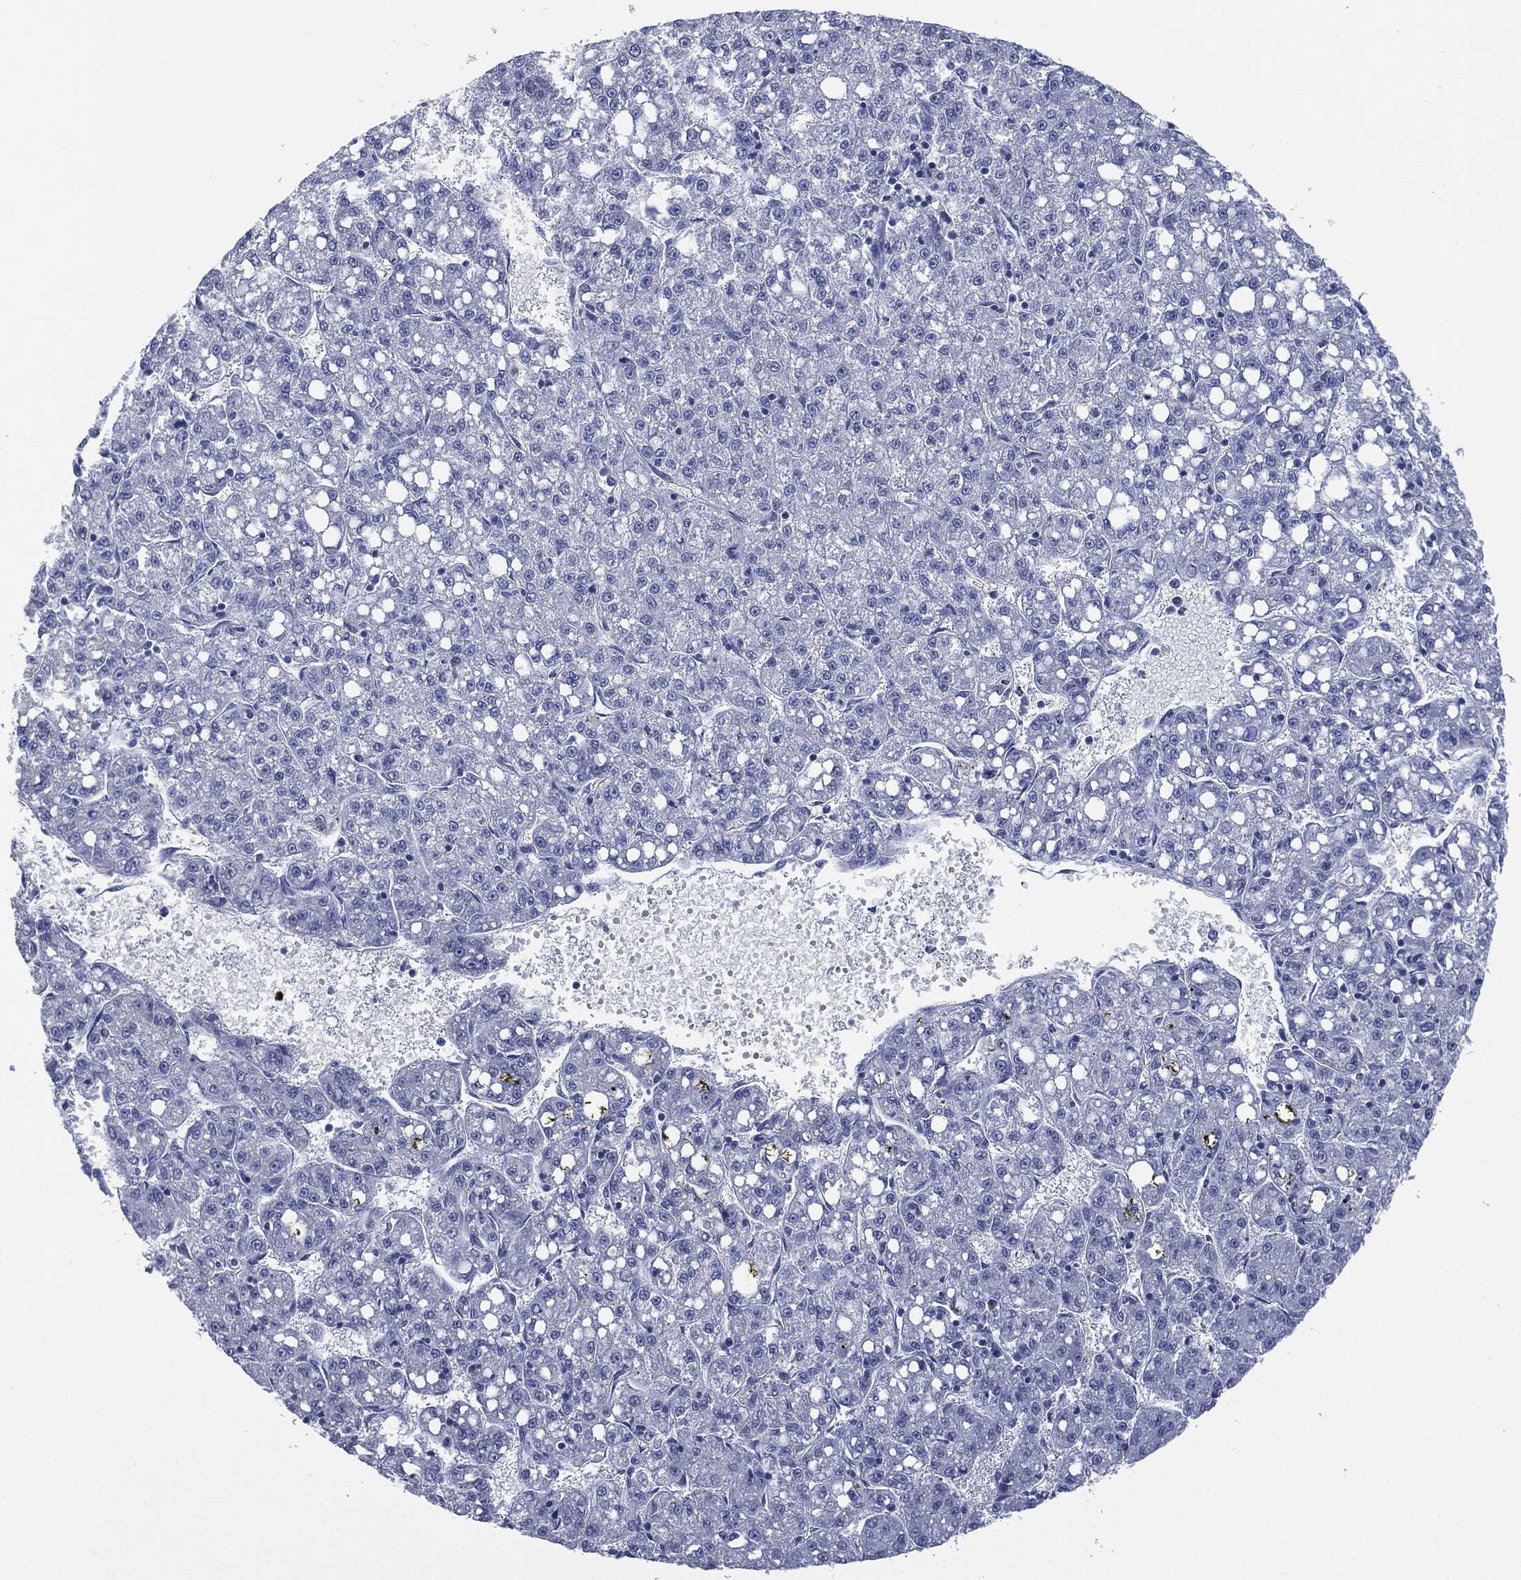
{"staining": {"intensity": "negative", "quantity": "none", "location": "none"}, "tissue": "liver cancer", "cell_type": "Tumor cells", "image_type": "cancer", "snomed": [{"axis": "morphology", "description": "Carcinoma, Hepatocellular, NOS"}, {"axis": "topography", "description": "Liver"}], "caption": "There is no significant staining in tumor cells of liver cancer (hepatocellular carcinoma). (Brightfield microscopy of DAB immunohistochemistry at high magnification).", "gene": "MUC16", "patient": {"sex": "female", "age": 65}}